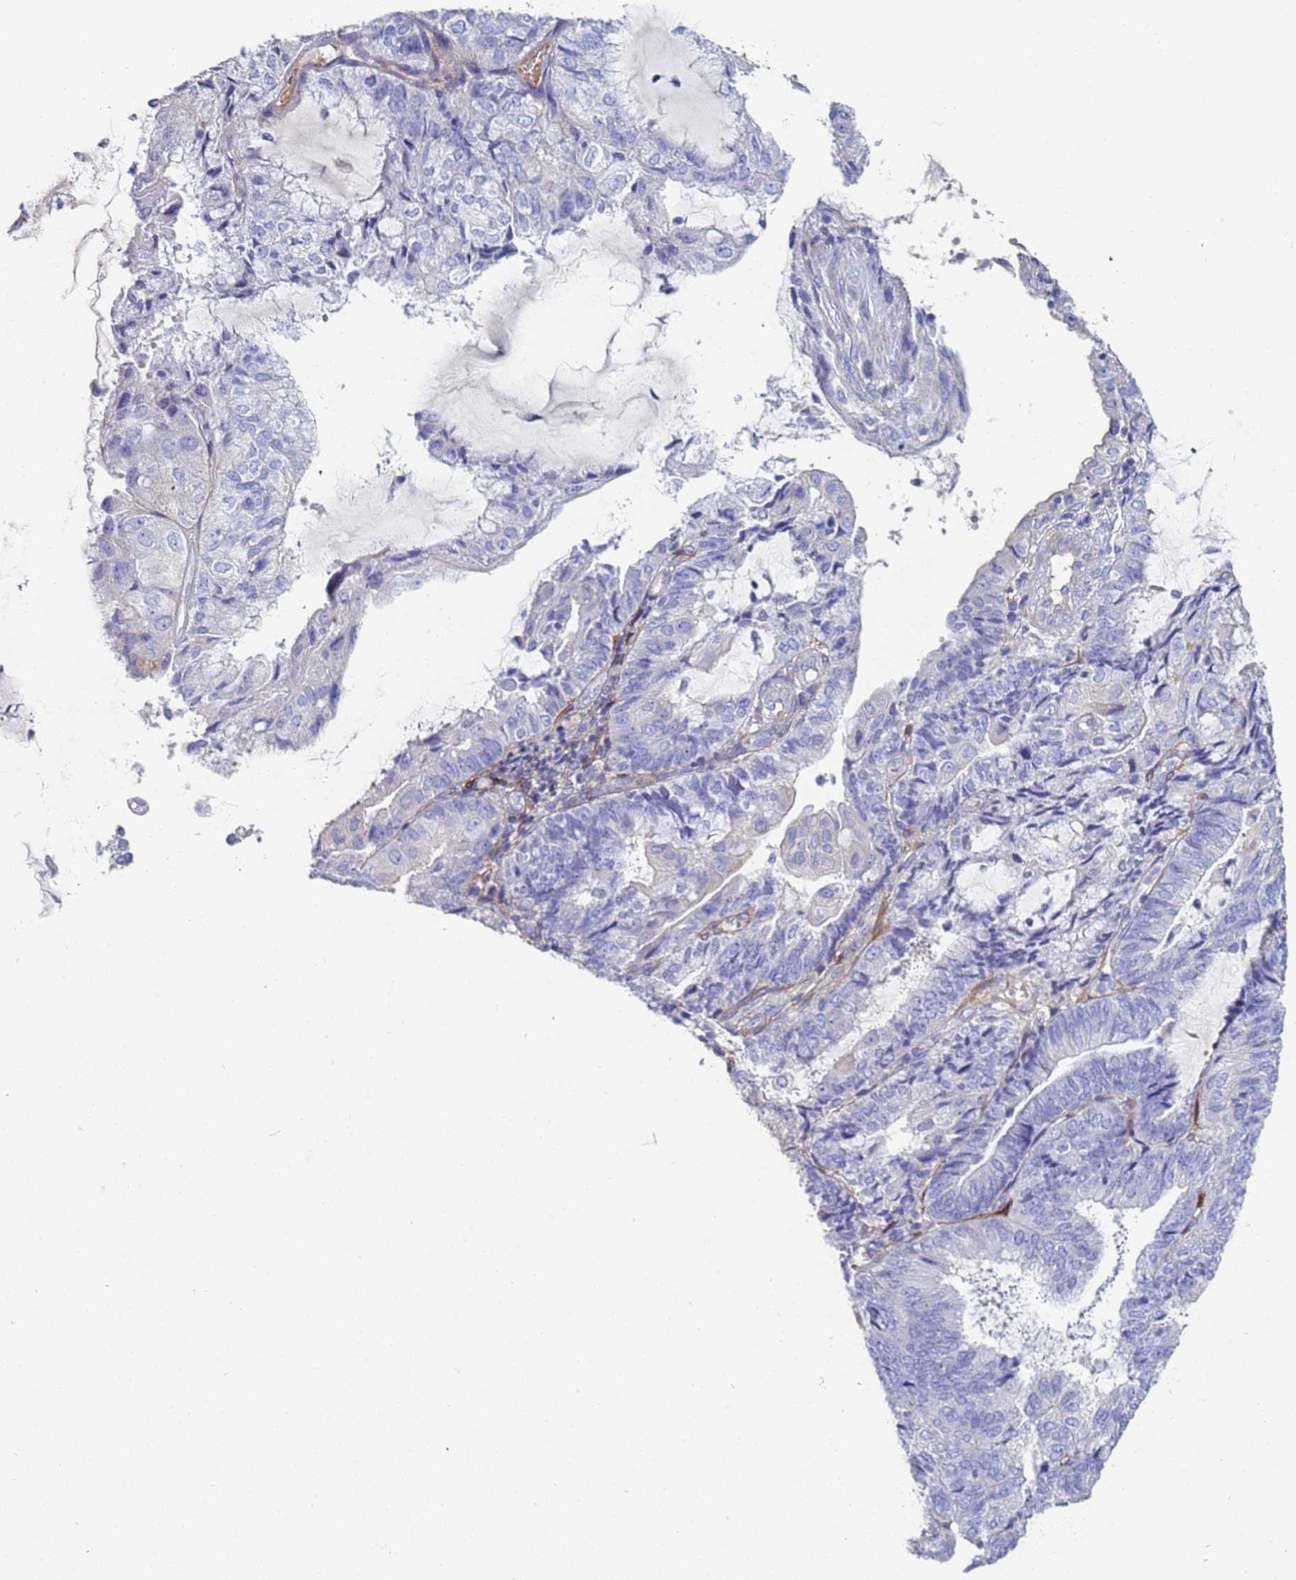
{"staining": {"intensity": "negative", "quantity": "none", "location": "none"}, "tissue": "endometrial cancer", "cell_type": "Tumor cells", "image_type": "cancer", "snomed": [{"axis": "morphology", "description": "Adenocarcinoma, NOS"}, {"axis": "topography", "description": "Endometrium"}], "caption": "DAB immunohistochemical staining of human endometrial adenocarcinoma displays no significant expression in tumor cells. (Brightfield microscopy of DAB (3,3'-diaminobenzidine) IHC at high magnification).", "gene": "ABCA8", "patient": {"sex": "female", "age": 81}}